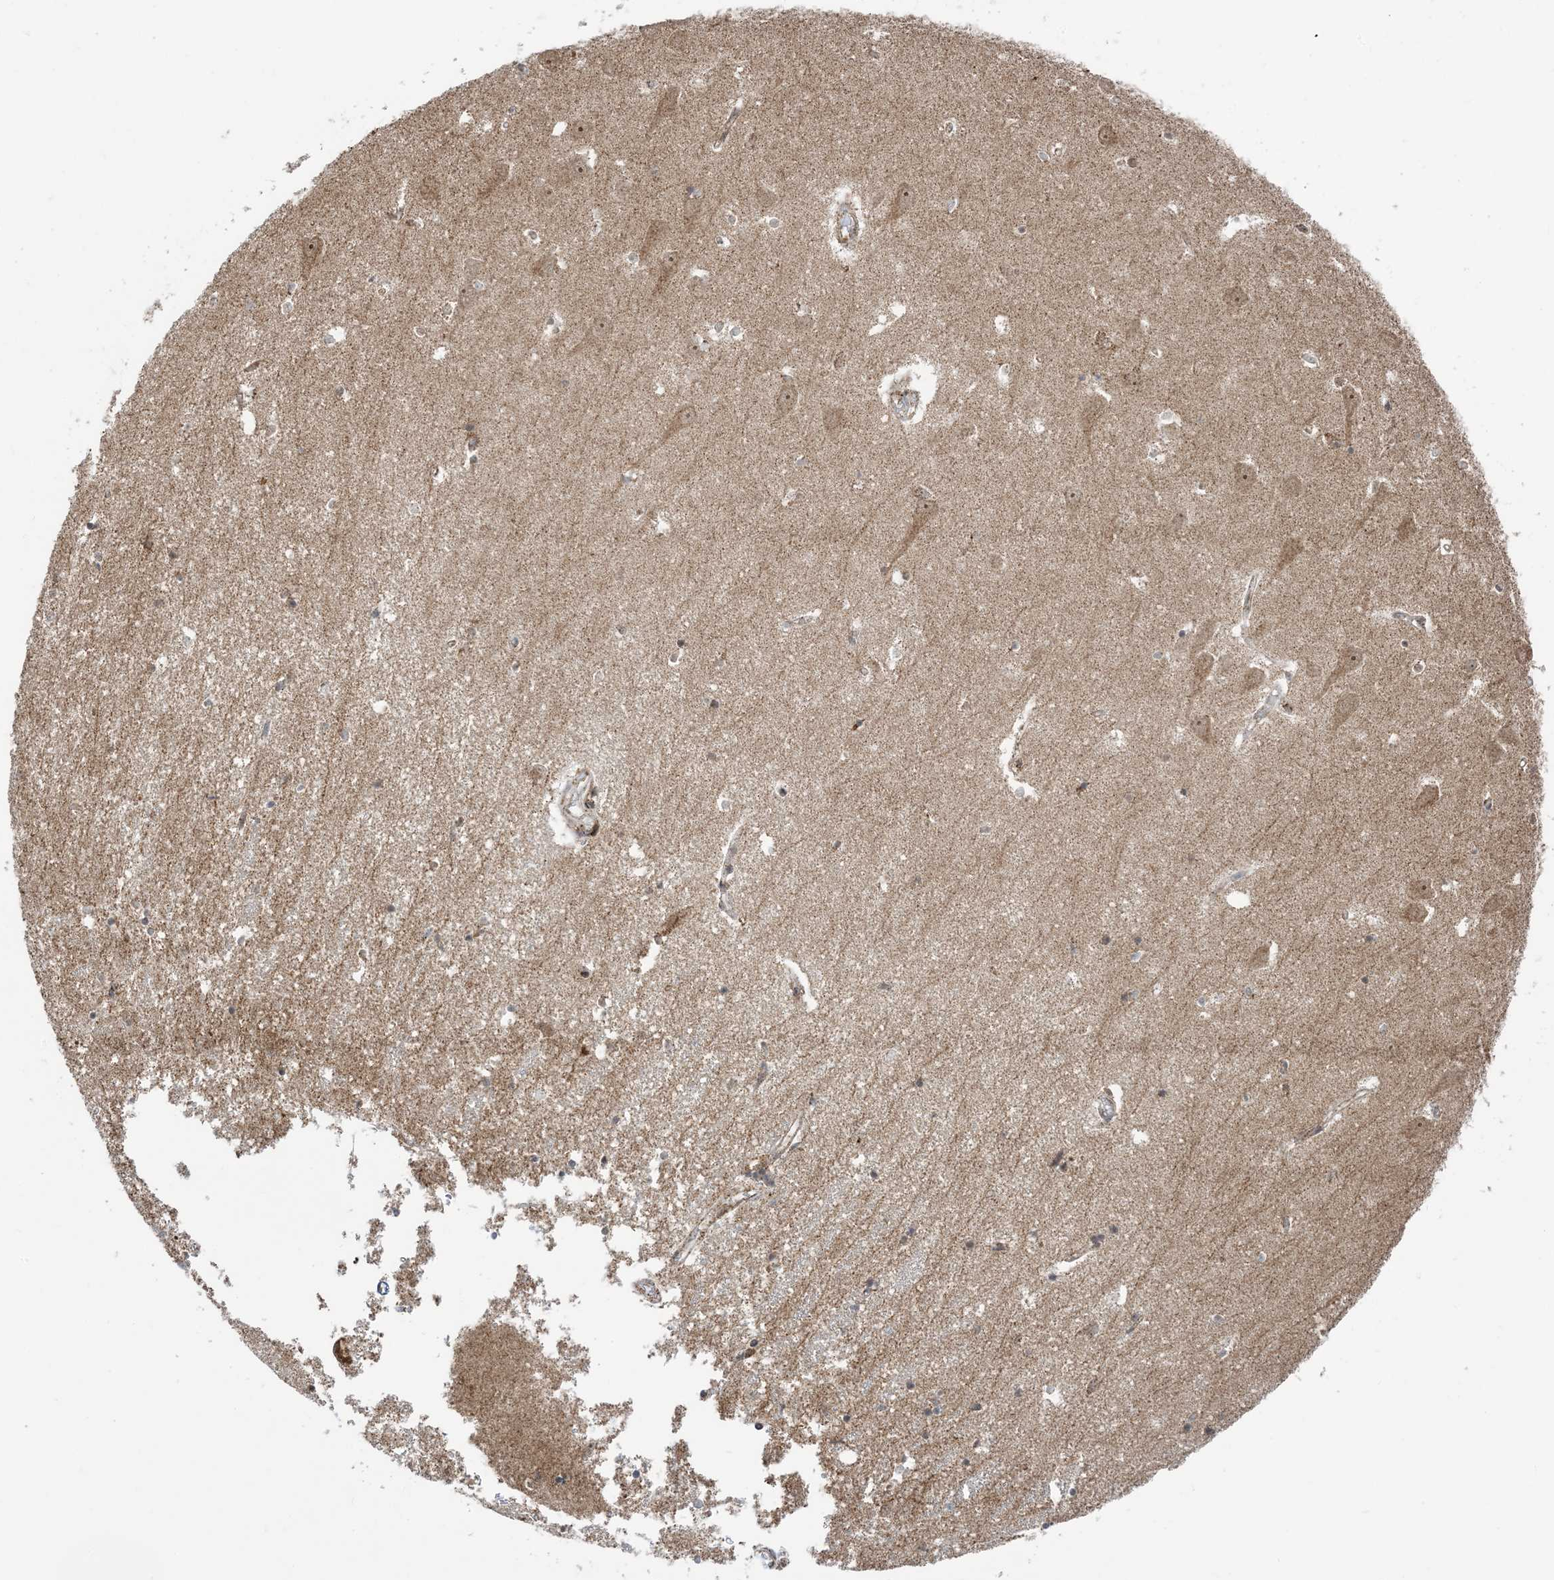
{"staining": {"intensity": "weak", "quantity": "25%-75%", "location": "cytoplasmic/membranous"}, "tissue": "hippocampus", "cell_type": "Glial cells", "image_type": "normal", "snomed": [{"axis": "morphology", "description": "Normal tissue, NOS"}, {"axis": "topography", "description": "Hippocampus"}], "caption": "DAB immunohistochemical staining of benign hippocampus reveals weak cytoplasmic/membranous protein staining in about 25%-75% of glial cells. The protein is shown in brown color, while the nuclei are stained blue.", "gene": "MAPKBP1", "patient": {"sex": "male", "age": 70}}